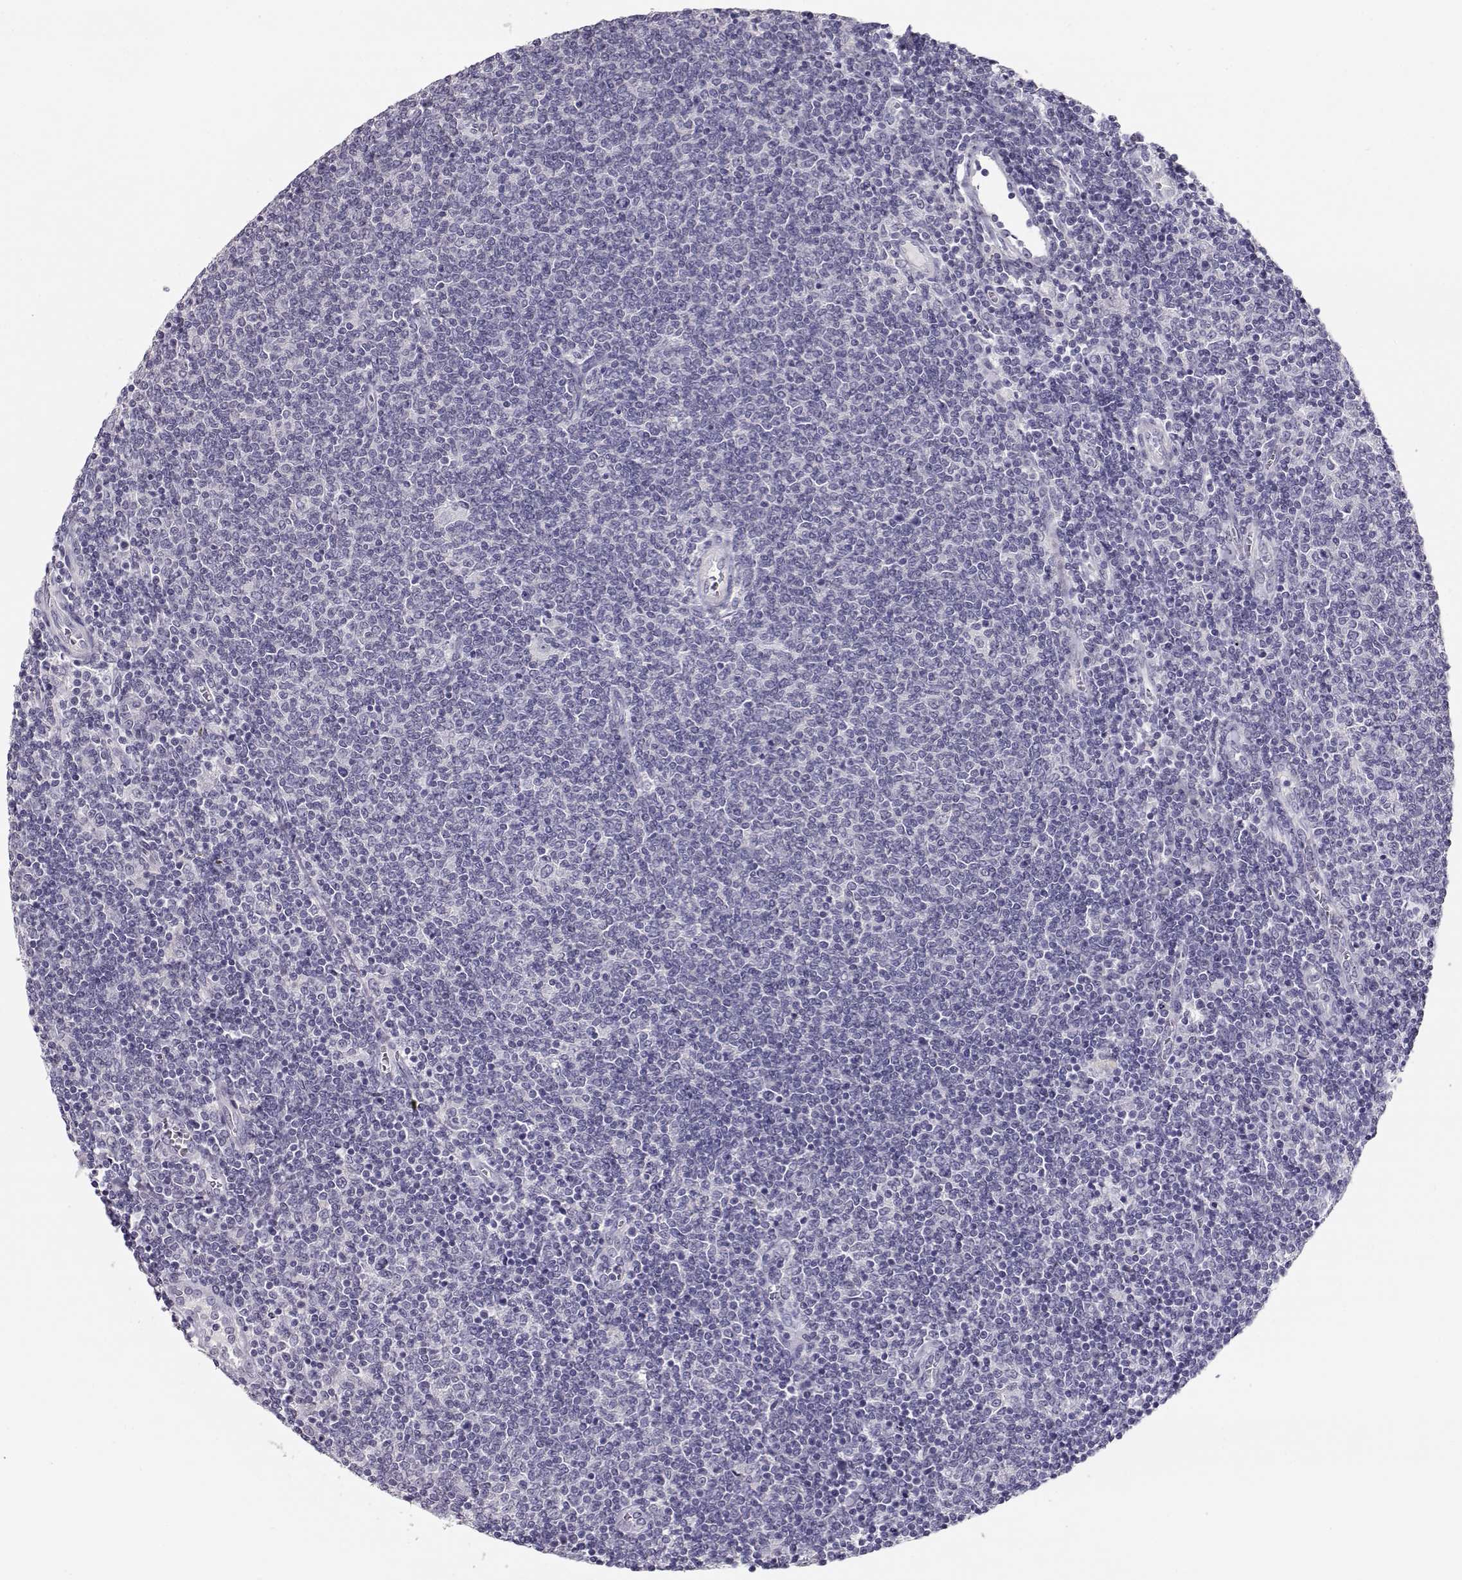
{"staining": {"intensity": "negative", "quantity": "none", "location": "none"}, "tissue": "lymphoma", "cell_type": "Tumor cells", "image_type": "cancer", "snomed": [{"axis": "morphology", "description": "Malignant lymphoma, non-Hodgkin's type, Low grade"}, {"axis": "topography", "description": "Lymph node"}], "caption": "Protein analysis of low-grade malignant lymphoma, non-Hodgkin's type demonstrates no significant positivity in tumor cells.", "gene": "MAGEC1", "patient": {"sex": "male", "age": 52}}